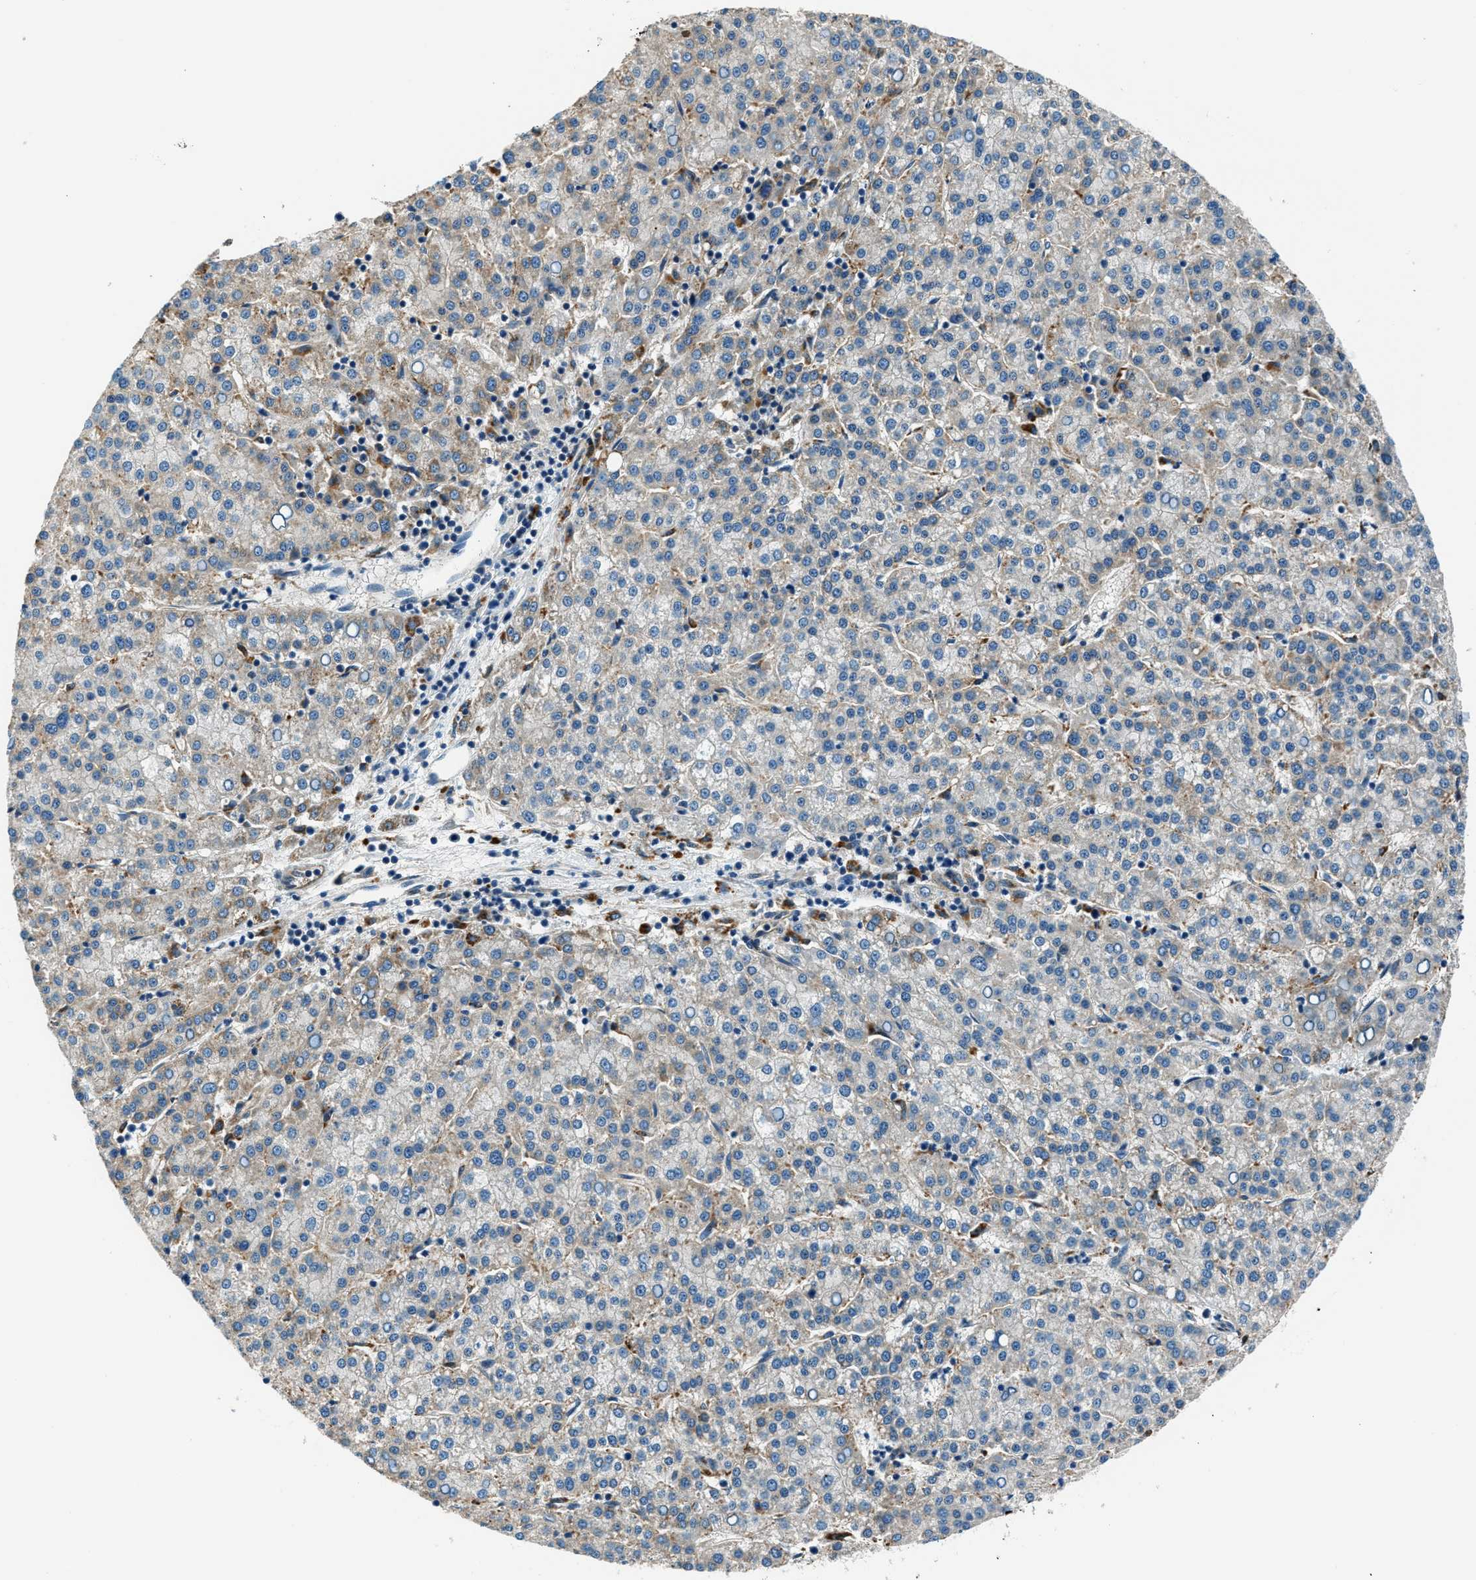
{"staining": {"intensity": "weak", "quantity": "<25%", "location": "cytoplasmic/membranous"}, "tissue": "liver cancer", "cell_type": "Tumor cells", "image_type": "cancer", "snomed": [{"axis": "morphology", "description": "Carcinoma, Hepatocellular, NOS"}, {"axis": "topography", "description": "Liver"}], "caption": "DAB immunohistochemical staining of human liver cancer (hepatocellular carcinoma) exhibits no significant positivity in tumor cells.", "gene": "SLC19A2", "patient": {"sex": "female", "age": 58}}